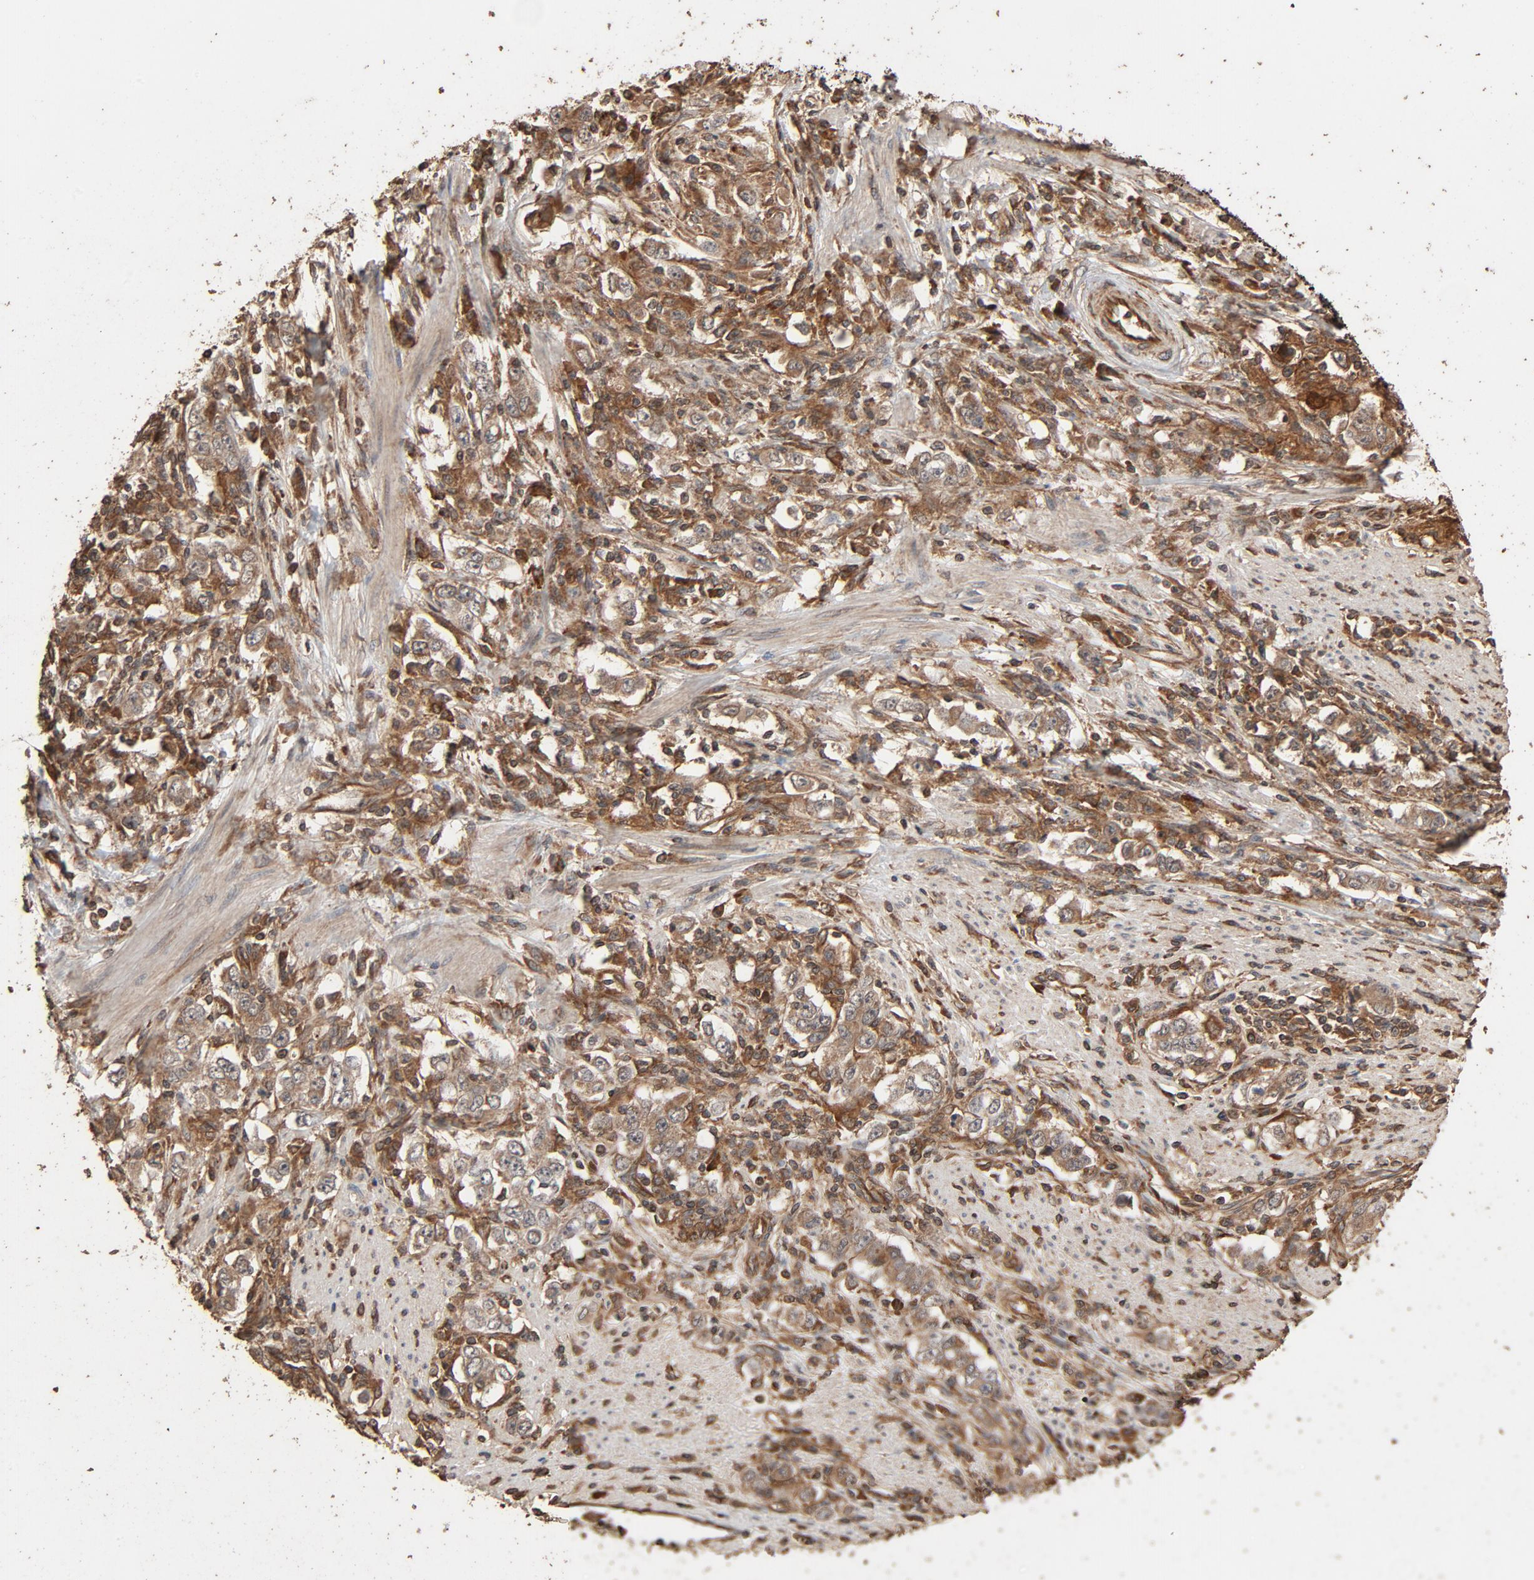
{"staining": {"intensity": "moderate", "quantity": ">75%", "location": "cytoplasmic/membranous"}, "tissue": "stomach cancer", "cell_type": "Tumor cells", "image_type": "cancer", "snomed": [{"axis": "morphology", "description": "Adenocarcinoma, NOS"}, {"axis": "topography", "description": "Stomach, lower"}], "caption": "Stomach adenocarcinoma stained with a brown dye exhibits moderate cytoplasmic/membranous positive positivity in about >75% of tumor cells.", "gene": "RPS6KA6", "patient": {"sex": "female", "age": 72}}